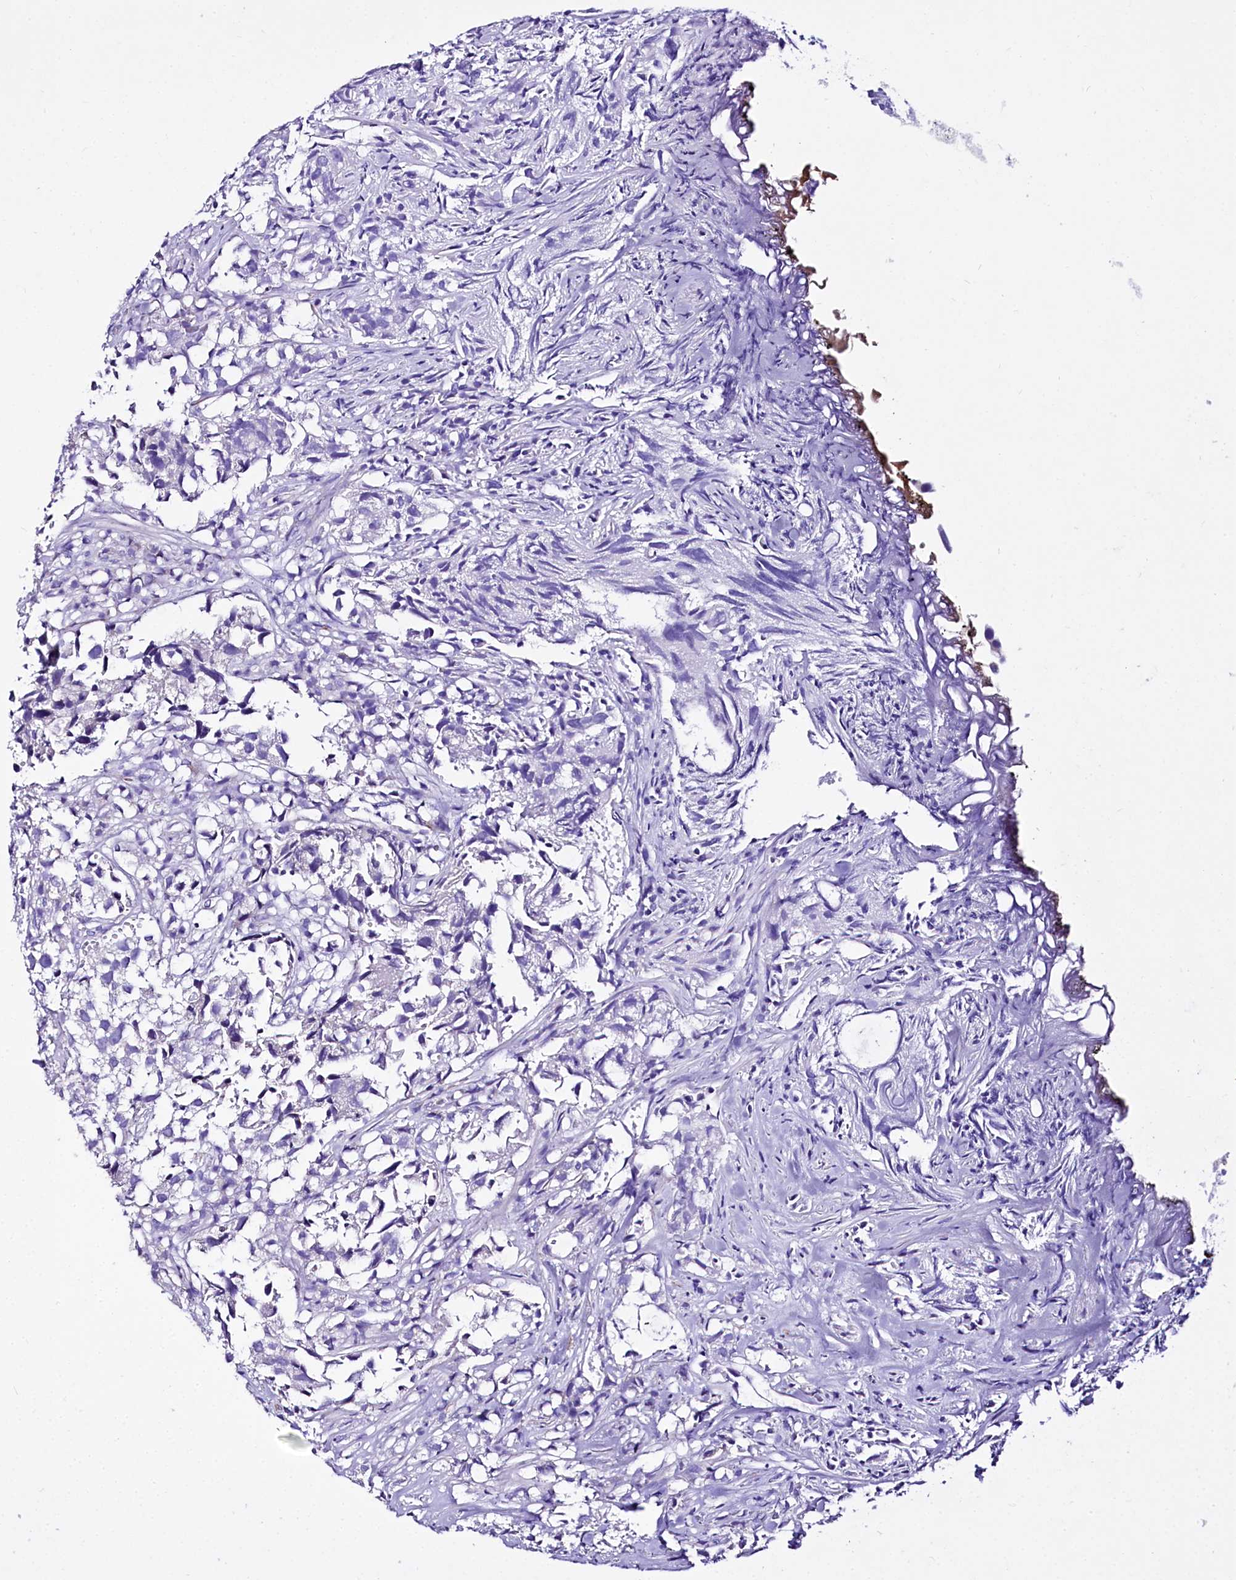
{"staining": {"intensity": "negative", "quantity": "none", "location": "none"}, "tissue": "urothelial cancer", "cell_type": "Tumor cells", "image_type": "cancer", "snomed": [{"axis": "morphology", "description": "Urothelial carcinoma, High grade"}, {"axis": "topography", "description": "Urinary bladder"}], "caption": "Tumor cells show no significant protein expression in urothelial cancer.", "gene": "A2ML1", "patient": {"sex": "female", "age": 75}}